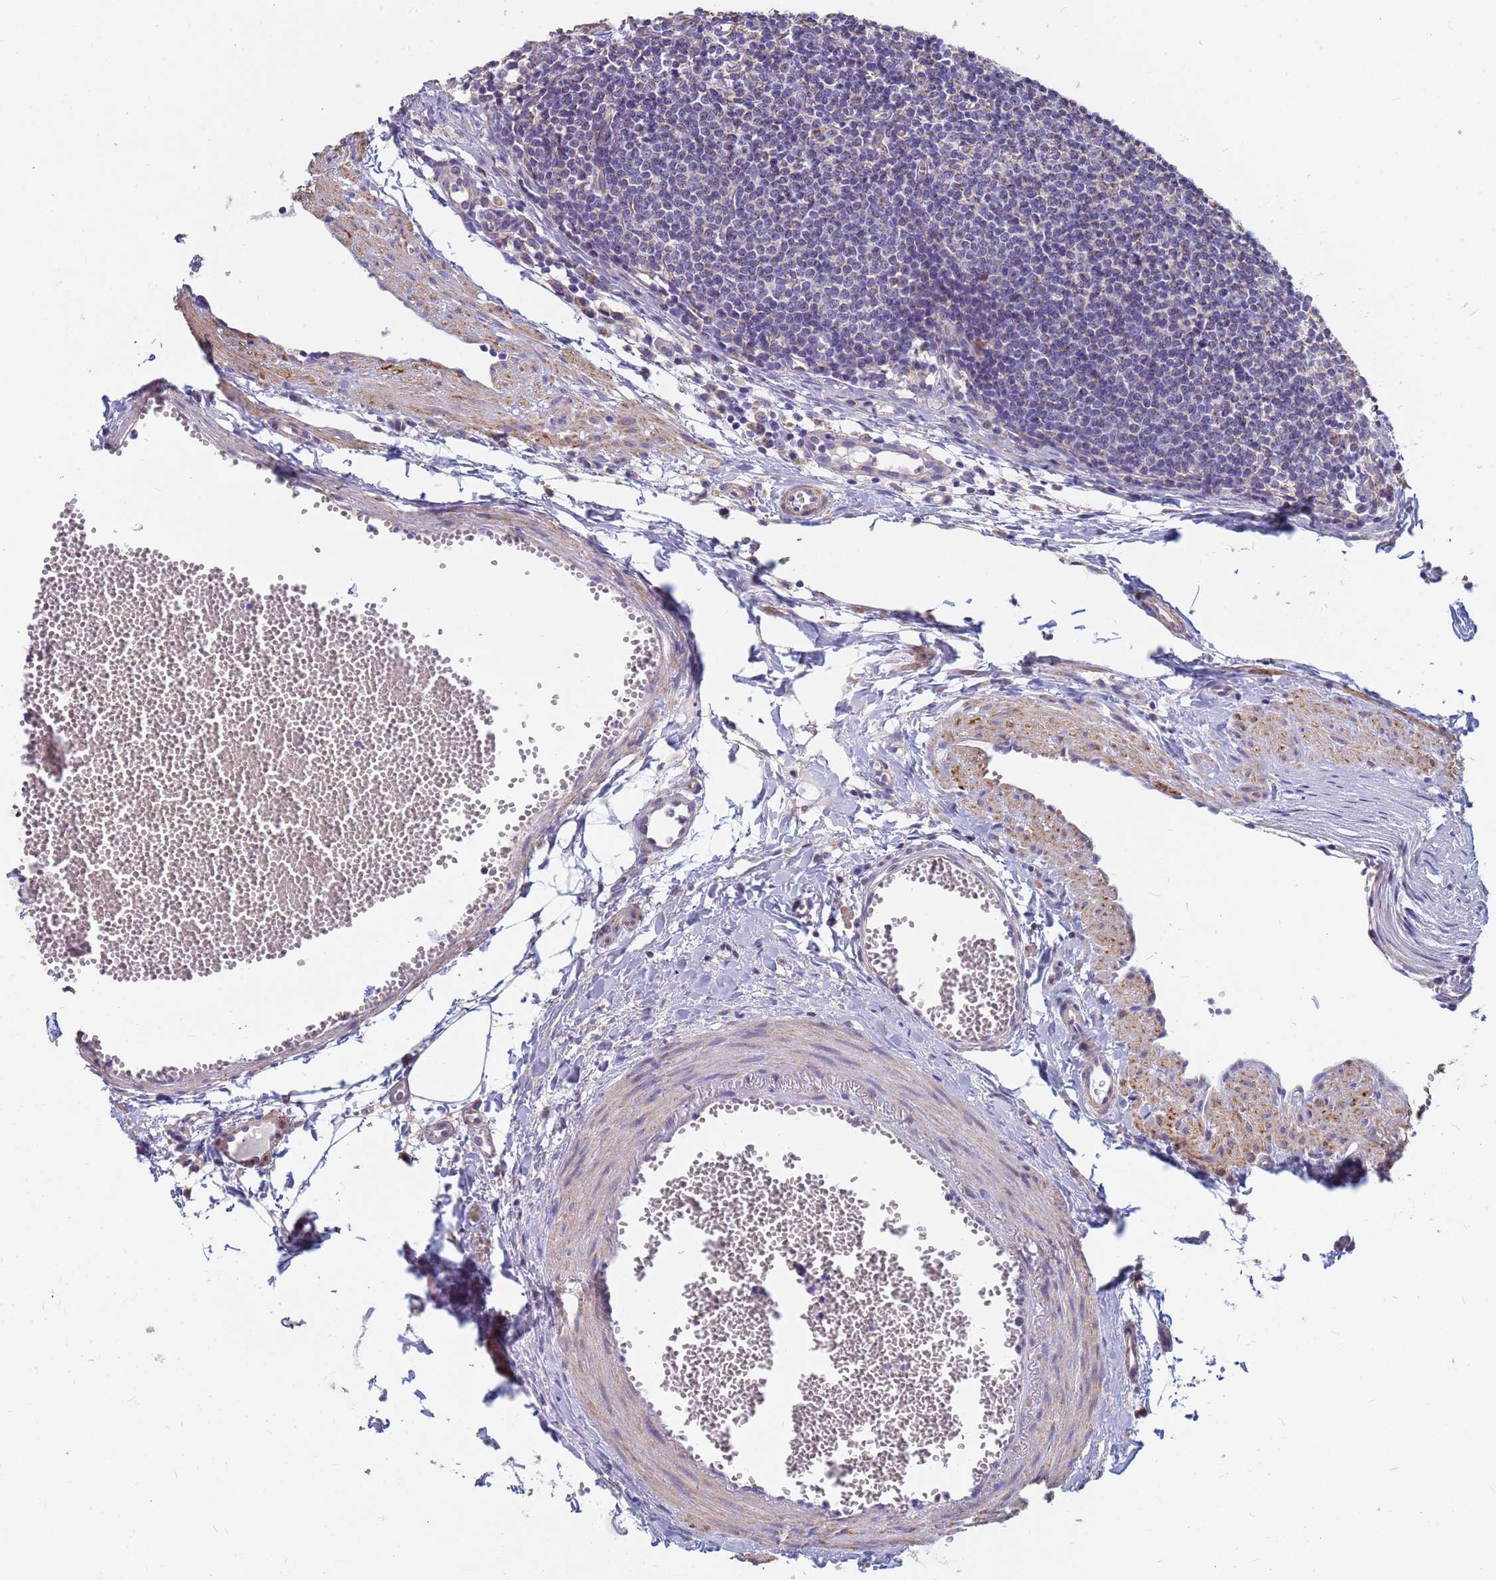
{"staining": {"intensity": "weak", "quantity": "25%-75%", "location": "cytoplasmic/membranous"}, "tissue": "lymph node", "cell_type": "Germinal center cells", "image_type": "normal", "snomed": [{"axis": "morphology", "description": "Normal tissue, NOS"}, {"axis": "topography", "description": "Lymph node"}], "caption": "Unremarkable lymph node shows weak cytoplasmic/membranous positivity in about 25%-75% of germinal center cells The protein of interest is stained brown, and the nuclei are stained in blue (DAB IHC with brightfield microscopy, high magnification)..", "gene": "UQCRHL", "patient": {"sex": "female", "age": 27}}